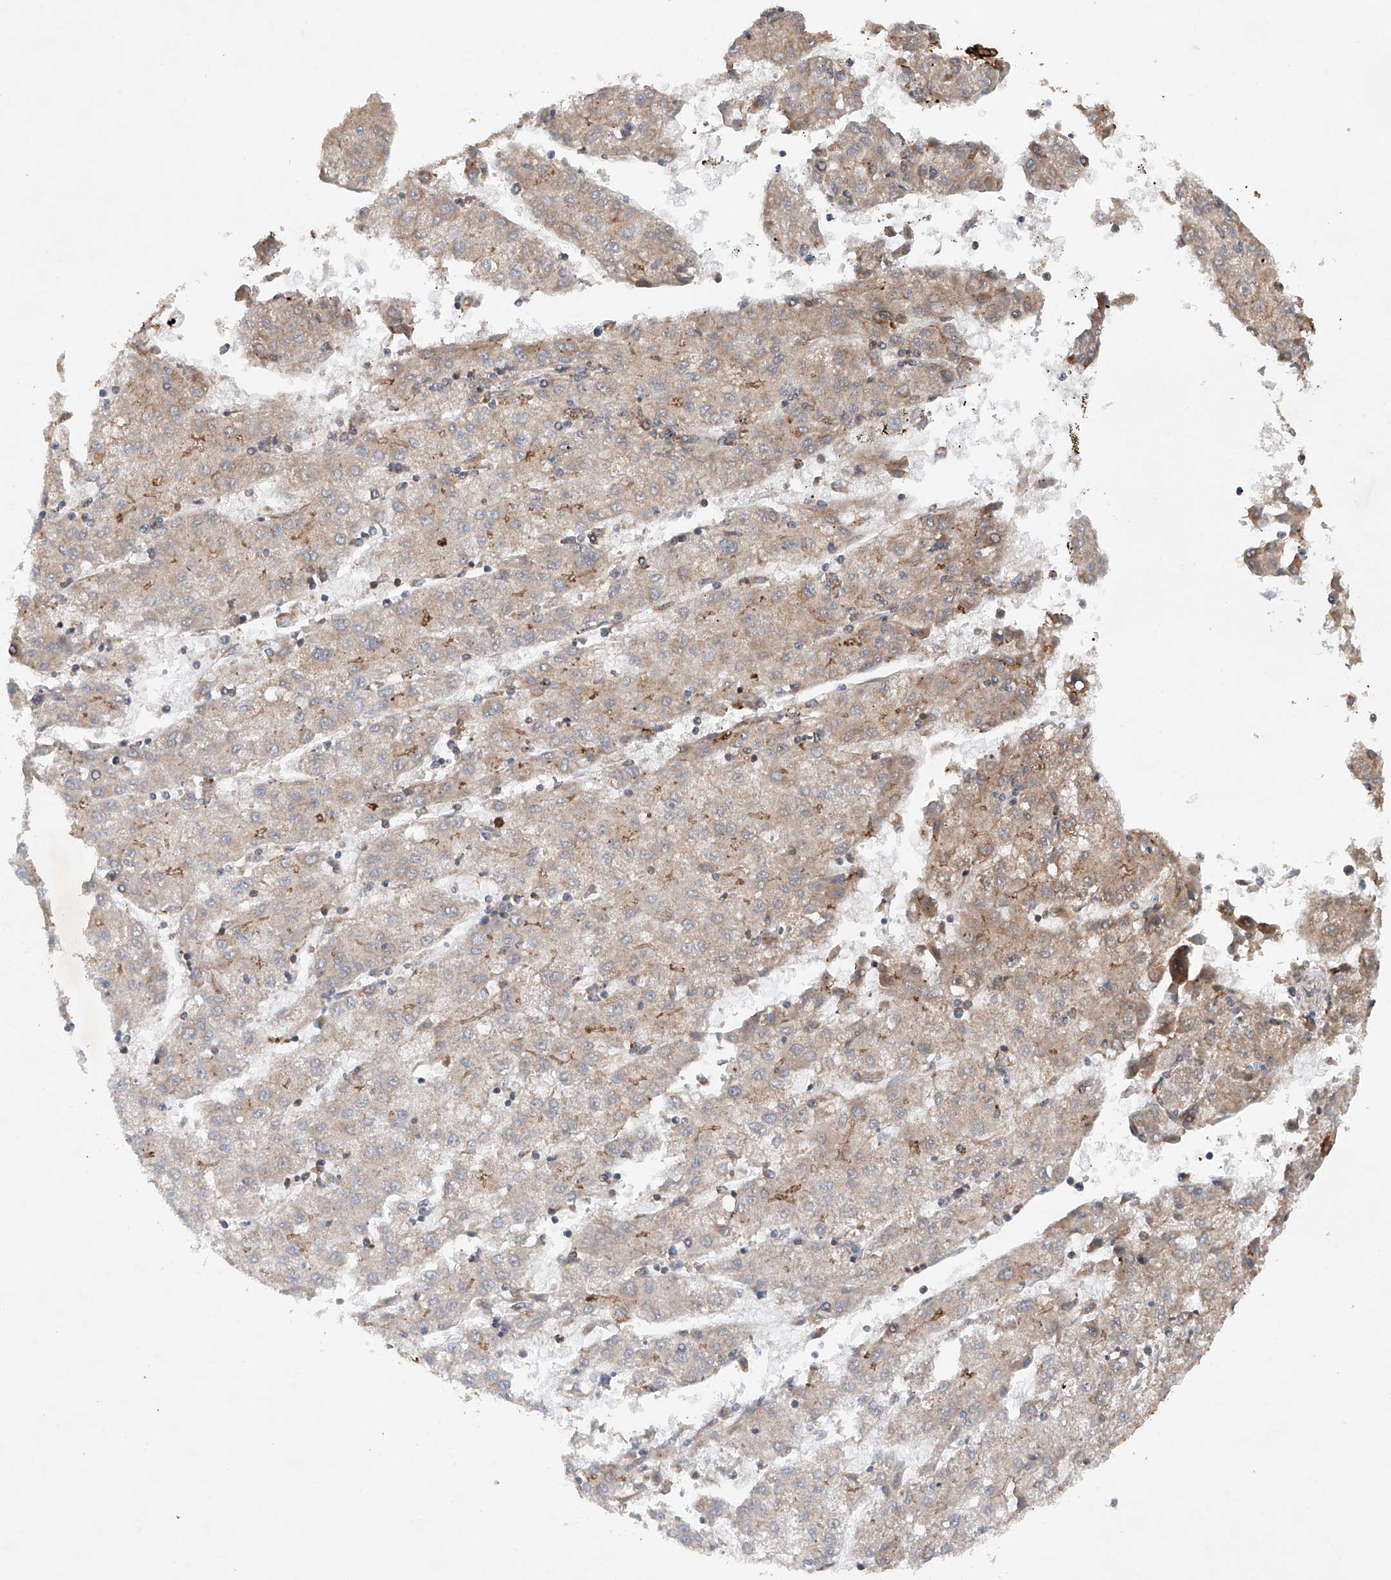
{"staining": {"intensity": "weak", "quantity": "<25%", "location": "cytoplasmic/membranous"}, "tissue": "liver cancer", "cell_type": "Tumor cells", "image_type": "cancer", "snomed": [{"axis": "morphology", "description": "Carcinoma, Hepatocellular, NOS"}, {"axis": "topography", "description": "Liver"}], "caption": "High power microscopy micrograph of an immunohistochemistry (IHC) photomicrograph of hepatocellular carcinoma (liver), revealing no significant expression in tumor cells. (DAB immunohistochemistry (IHC) visualized using brightfield microscopy, high magnification).", "gene": "CEP85L", "patient": {"sex": "male", "age": 72}}